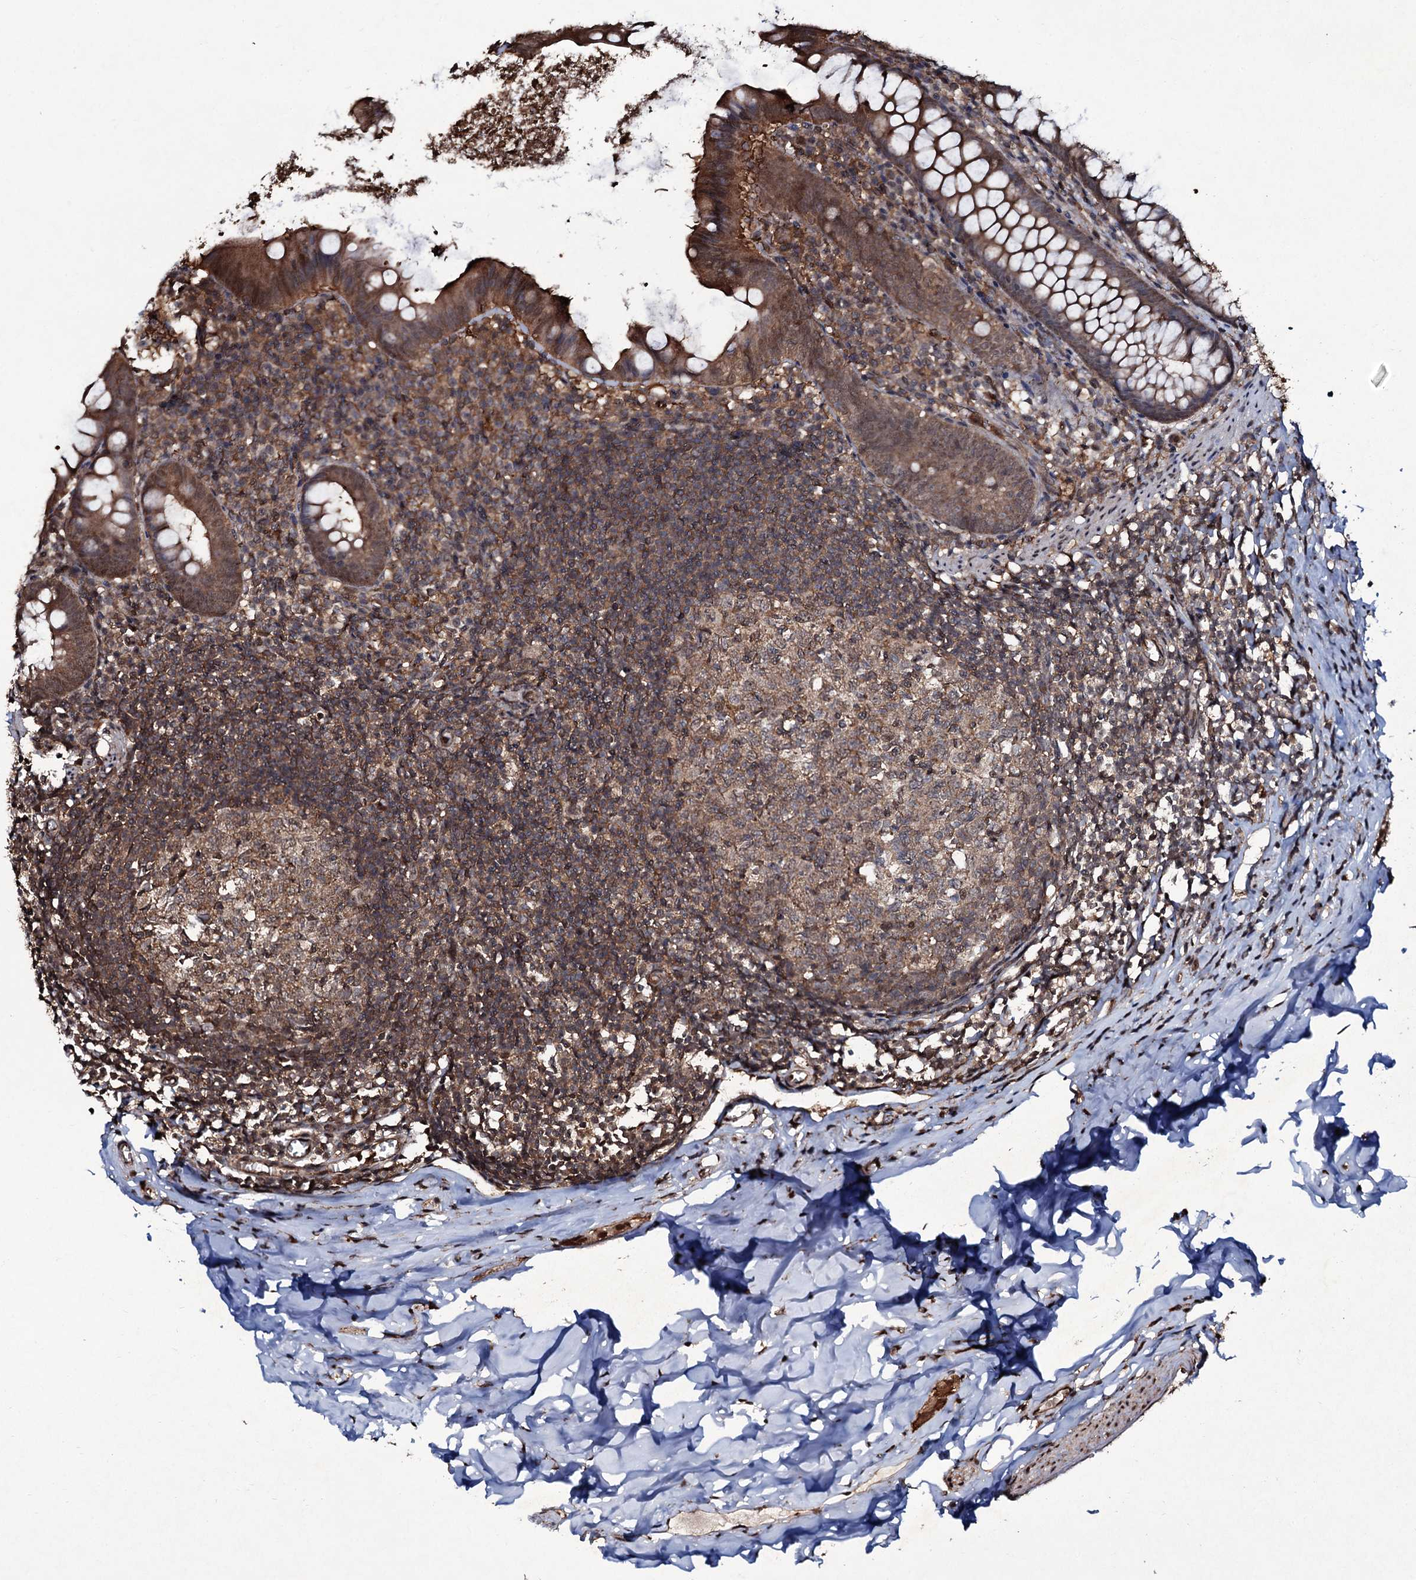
{"staining": {"intensity": "moderate", "quantity": ">75%", "location": "cytoplasmic/membranous,nuclear"}, "tissue": "appendix", "cell_type": "Glandular cells", "image_type": "normal", "snomed": [{"axis": "morphology", "description": "Normal tissue, NOS"}, {"axis": "topography", "description": "Appendix"}], "caption": "Immunohistochemical staining of normal human appendix reveals >75% levels of moderate cytoplasmic/membranous,nuclear protein positivity in about >75% of glandular cells. (IHC, brightfield microscopy, high magnification).", "gene": "COG6", "patient": {"sex": "female", "age": 51}}